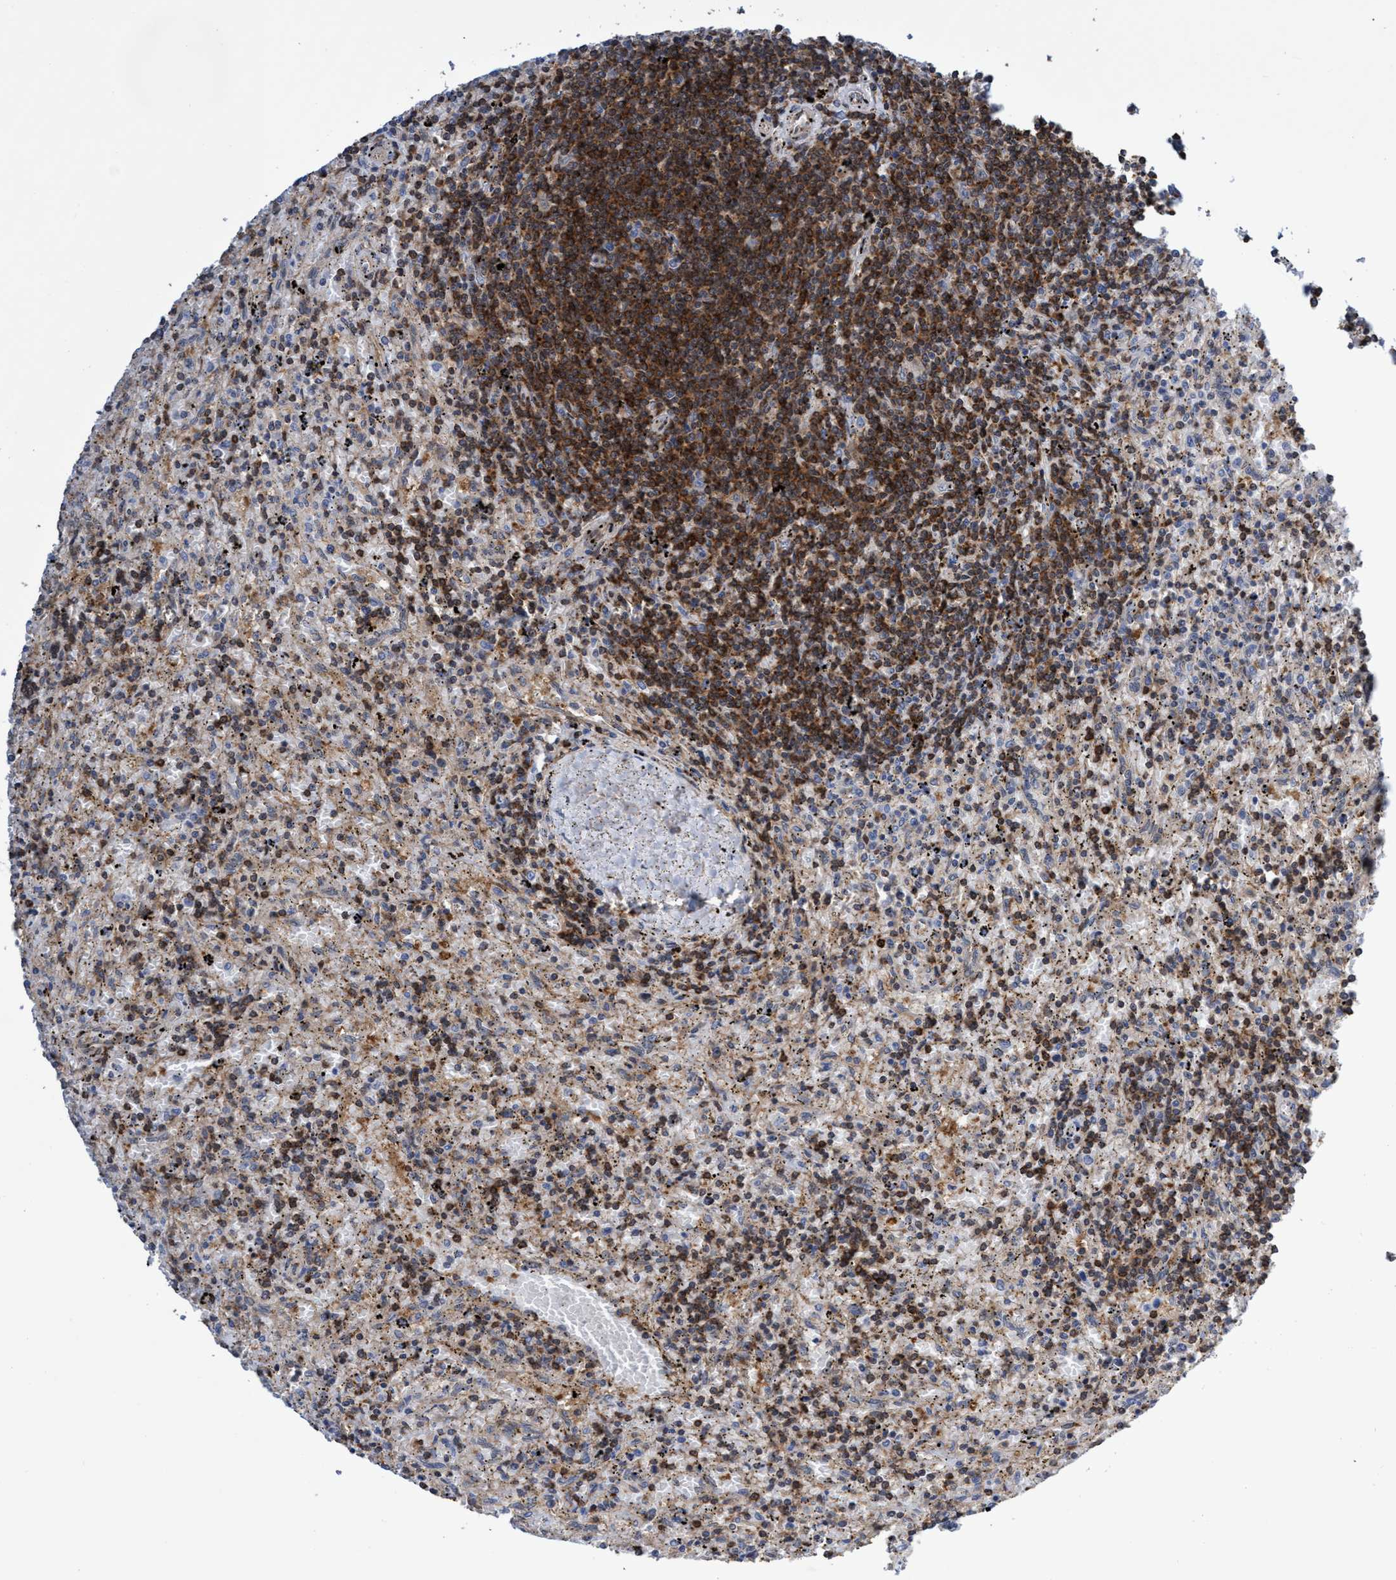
{"staining": {"intensity": "strong", "quantity": ">75%", "location": "cytoplasmic/membranous"}, "tissue": "lymphoma", "cell_type": "Tumor cells", "image_type": "cancer", "snomed": [{"axis": "morphology", "description": "Malignant lymphoma, non-Hodgkin's type, Low grade"}, {"axis": "topography", "description": "Spleen"}], "caption": "A high amount of strong cytoplasmic/membranous positivity is appreciated in about >75% of tumor cells in low-grade malignant lymphoma, non-Hodgkin's type tissue.", "gene": "CRYZ", "patient": {"sex": "male", "age": 76}}